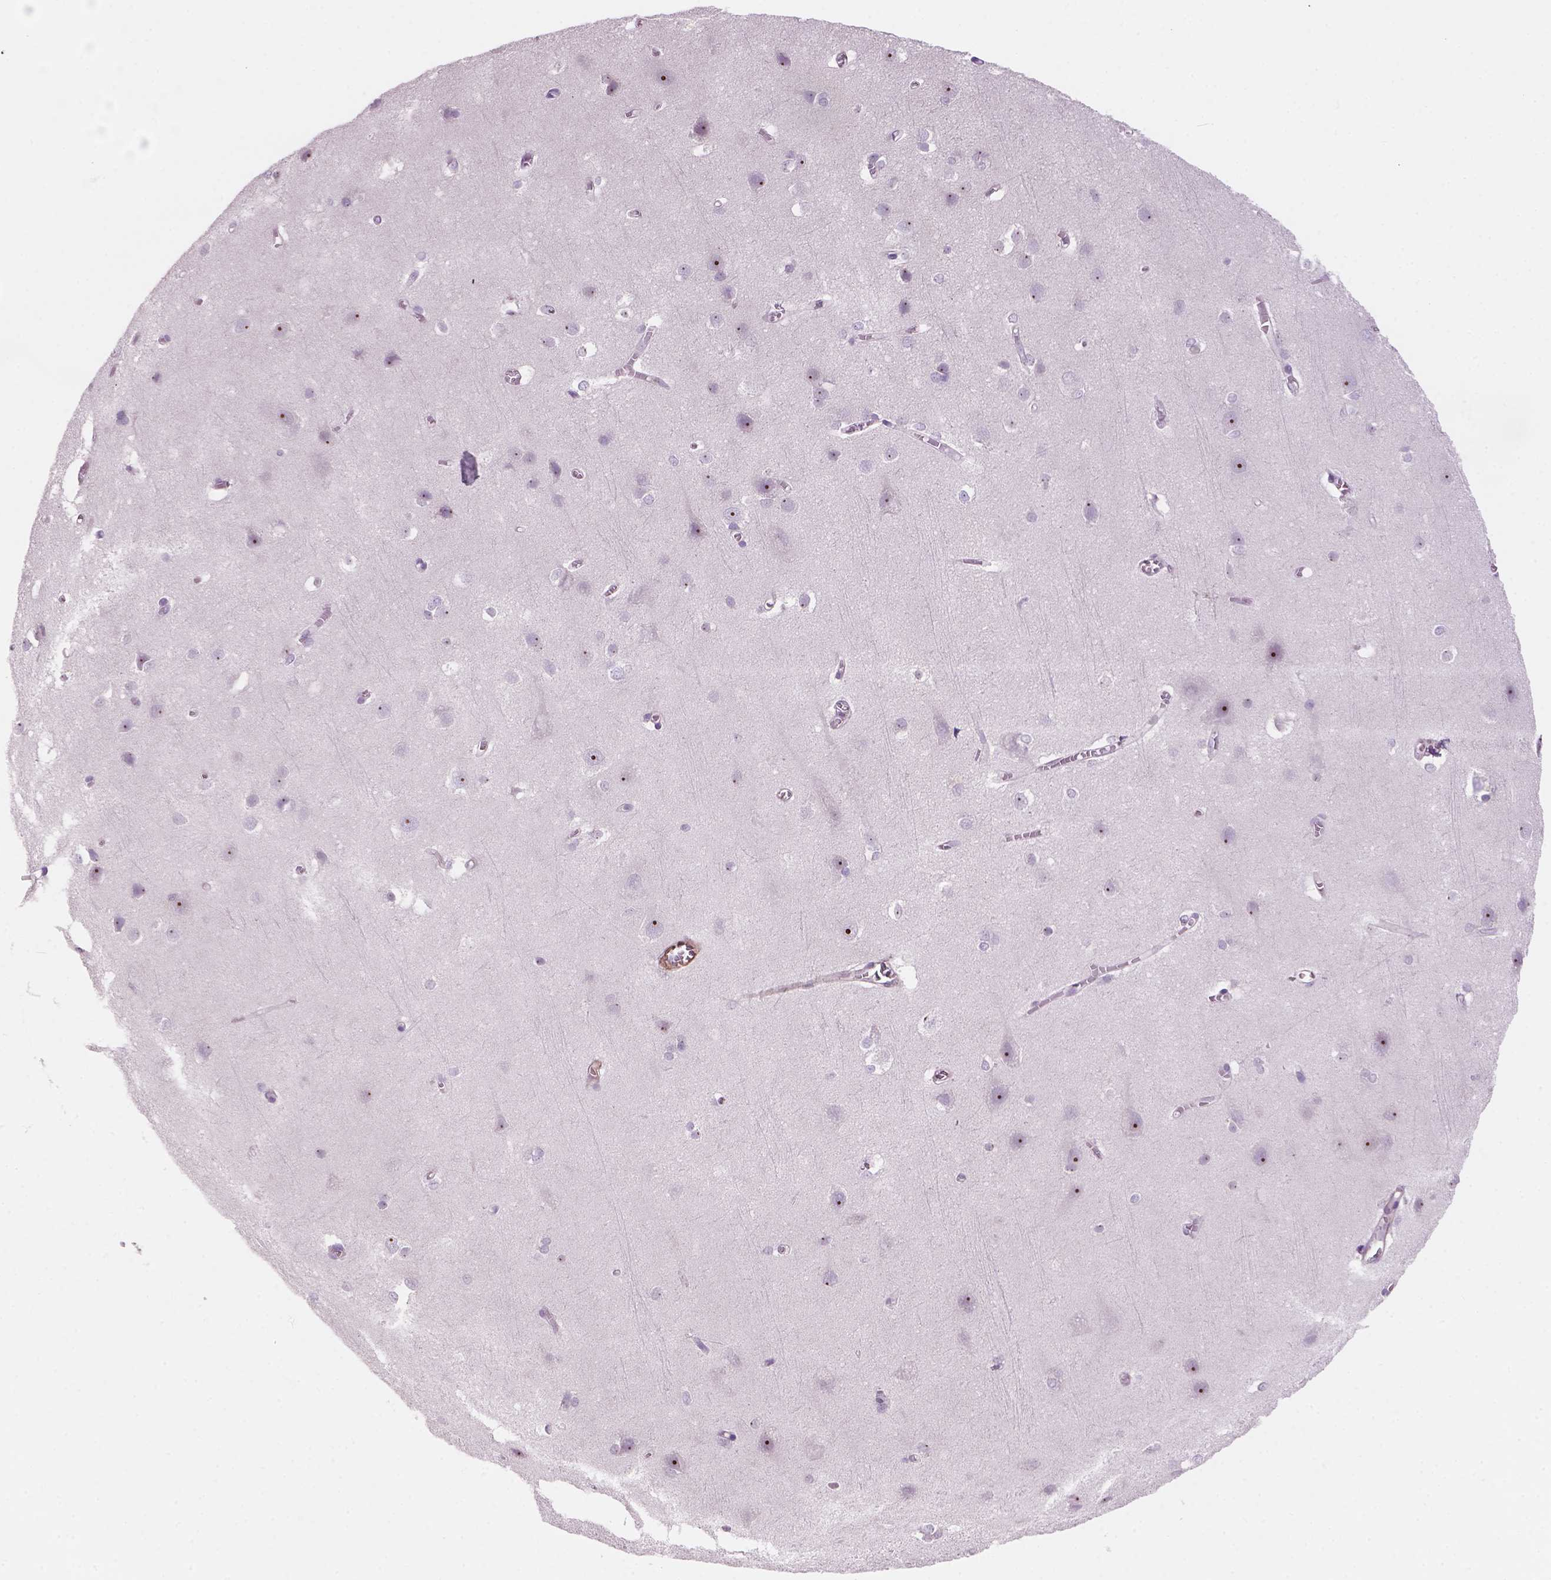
{"staining": {"intensity": "negative", "quantity": "none", "location": "none"}, "tissue": "cerebral cortex", "cell_type": "Endothelial cells", "image_type": "normal", "snomed": [{"axis": "morphology", "description": "Normal tissue, NOS"}, {"axis": "topography", "description": "Cerebral cortex"}], "caption": "Immunohistochemistry (IHC) photomicrograph of unremarkable cerebral cortex: human cerebral cortex stained with DAB (3,3'-diaminobenzidine) displays no significant protein staining in endothelial cells.", "gene": "RRS1", "patient": {"sex": "male", "age": 37}}